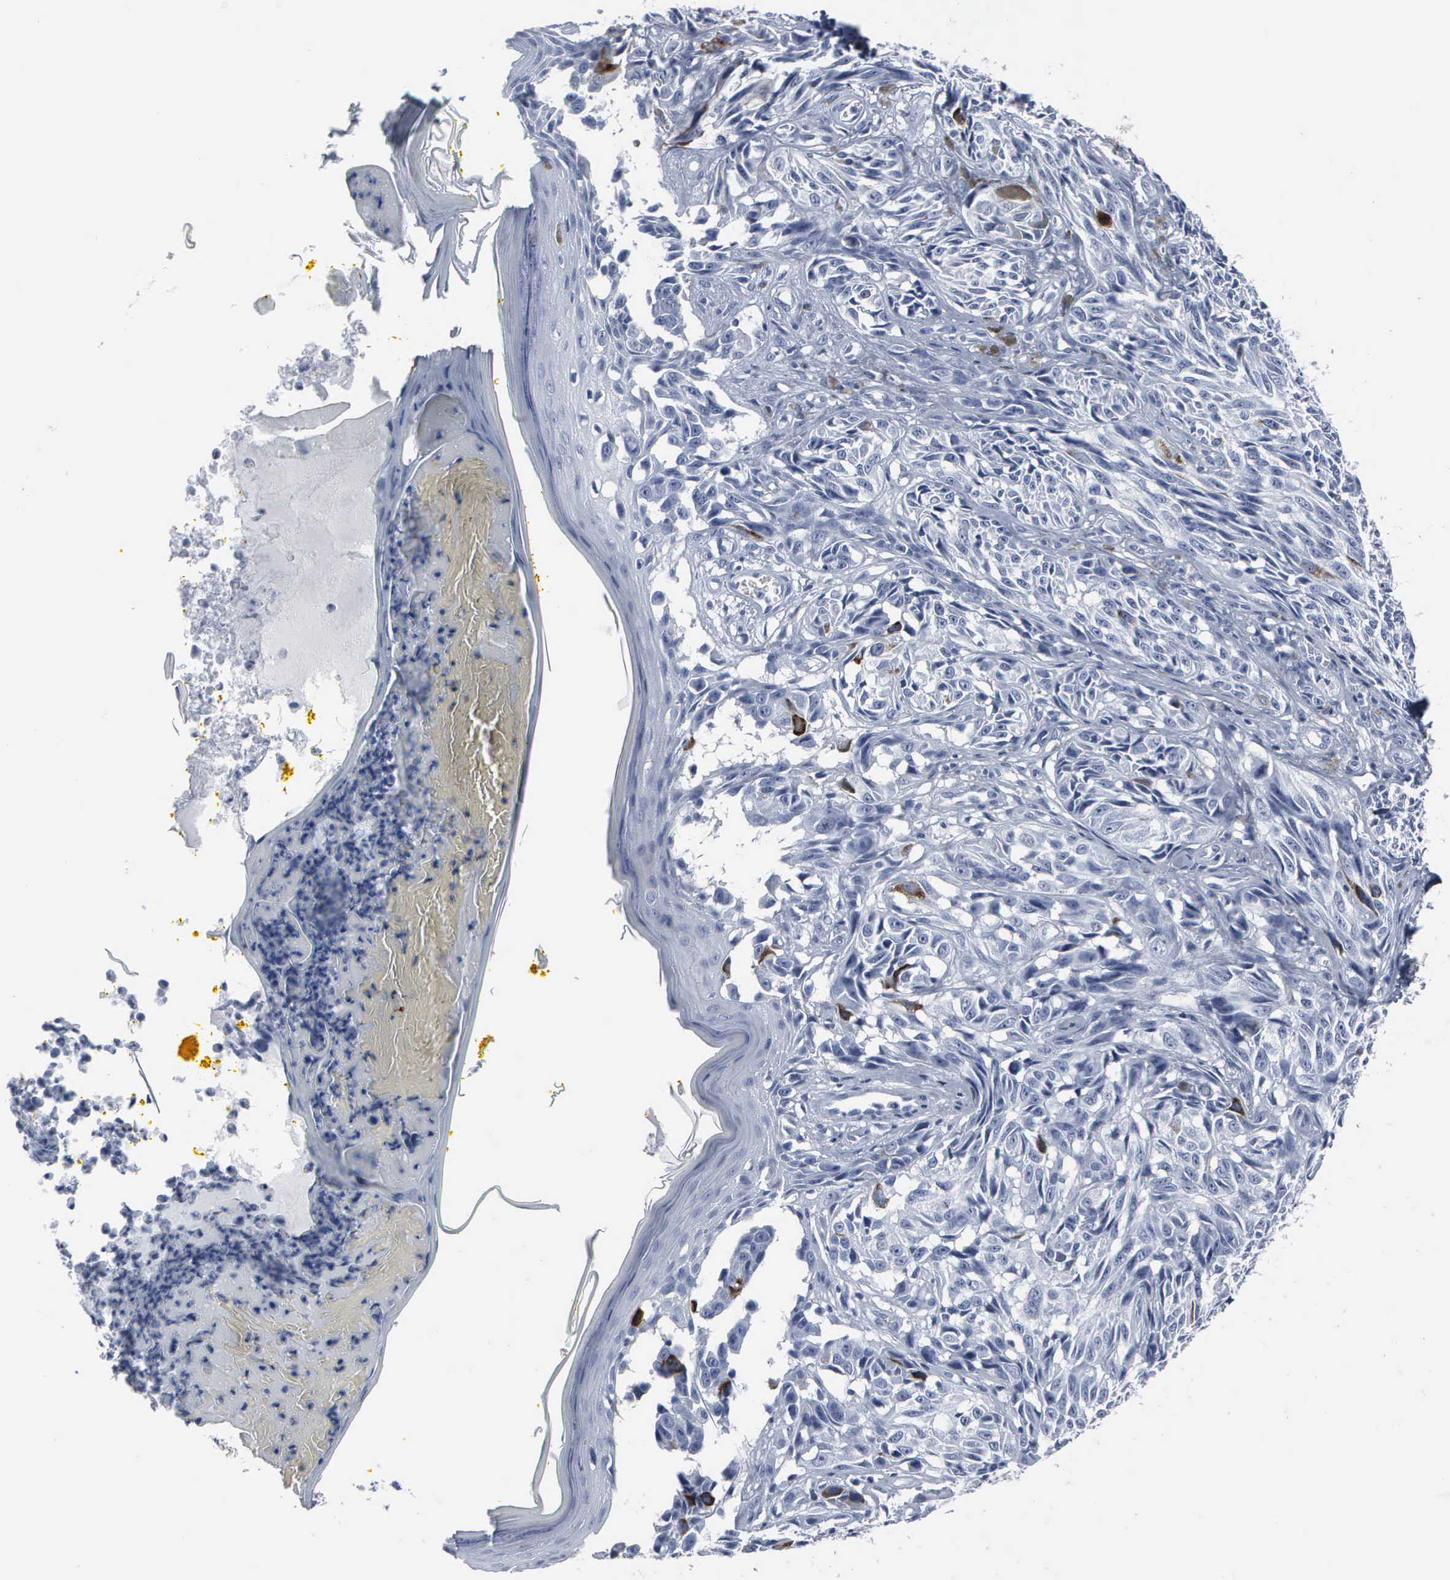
{"staining": {"intensity": "strong", "quantity": "<25%", "location": "cytoplasmic/membranous,nuclear"}, "tissue": "melanoma", "cell_type": "Tumor cells", "image_type": "cancer", "snomed": [{"axis": "morphology", "description": "Malignant melanoma, NOS"}, {"axis": "topography", "description": "Skin"}], "caption": "There is medium levels of strong cytoplasmic/membranous and nuclear positivity in tumor cells of melanoma, as demonstrated by immunohistochemical staining (brown color).", "gene": "CCNB1", "patient": {"sex": "male", "age": 67}}